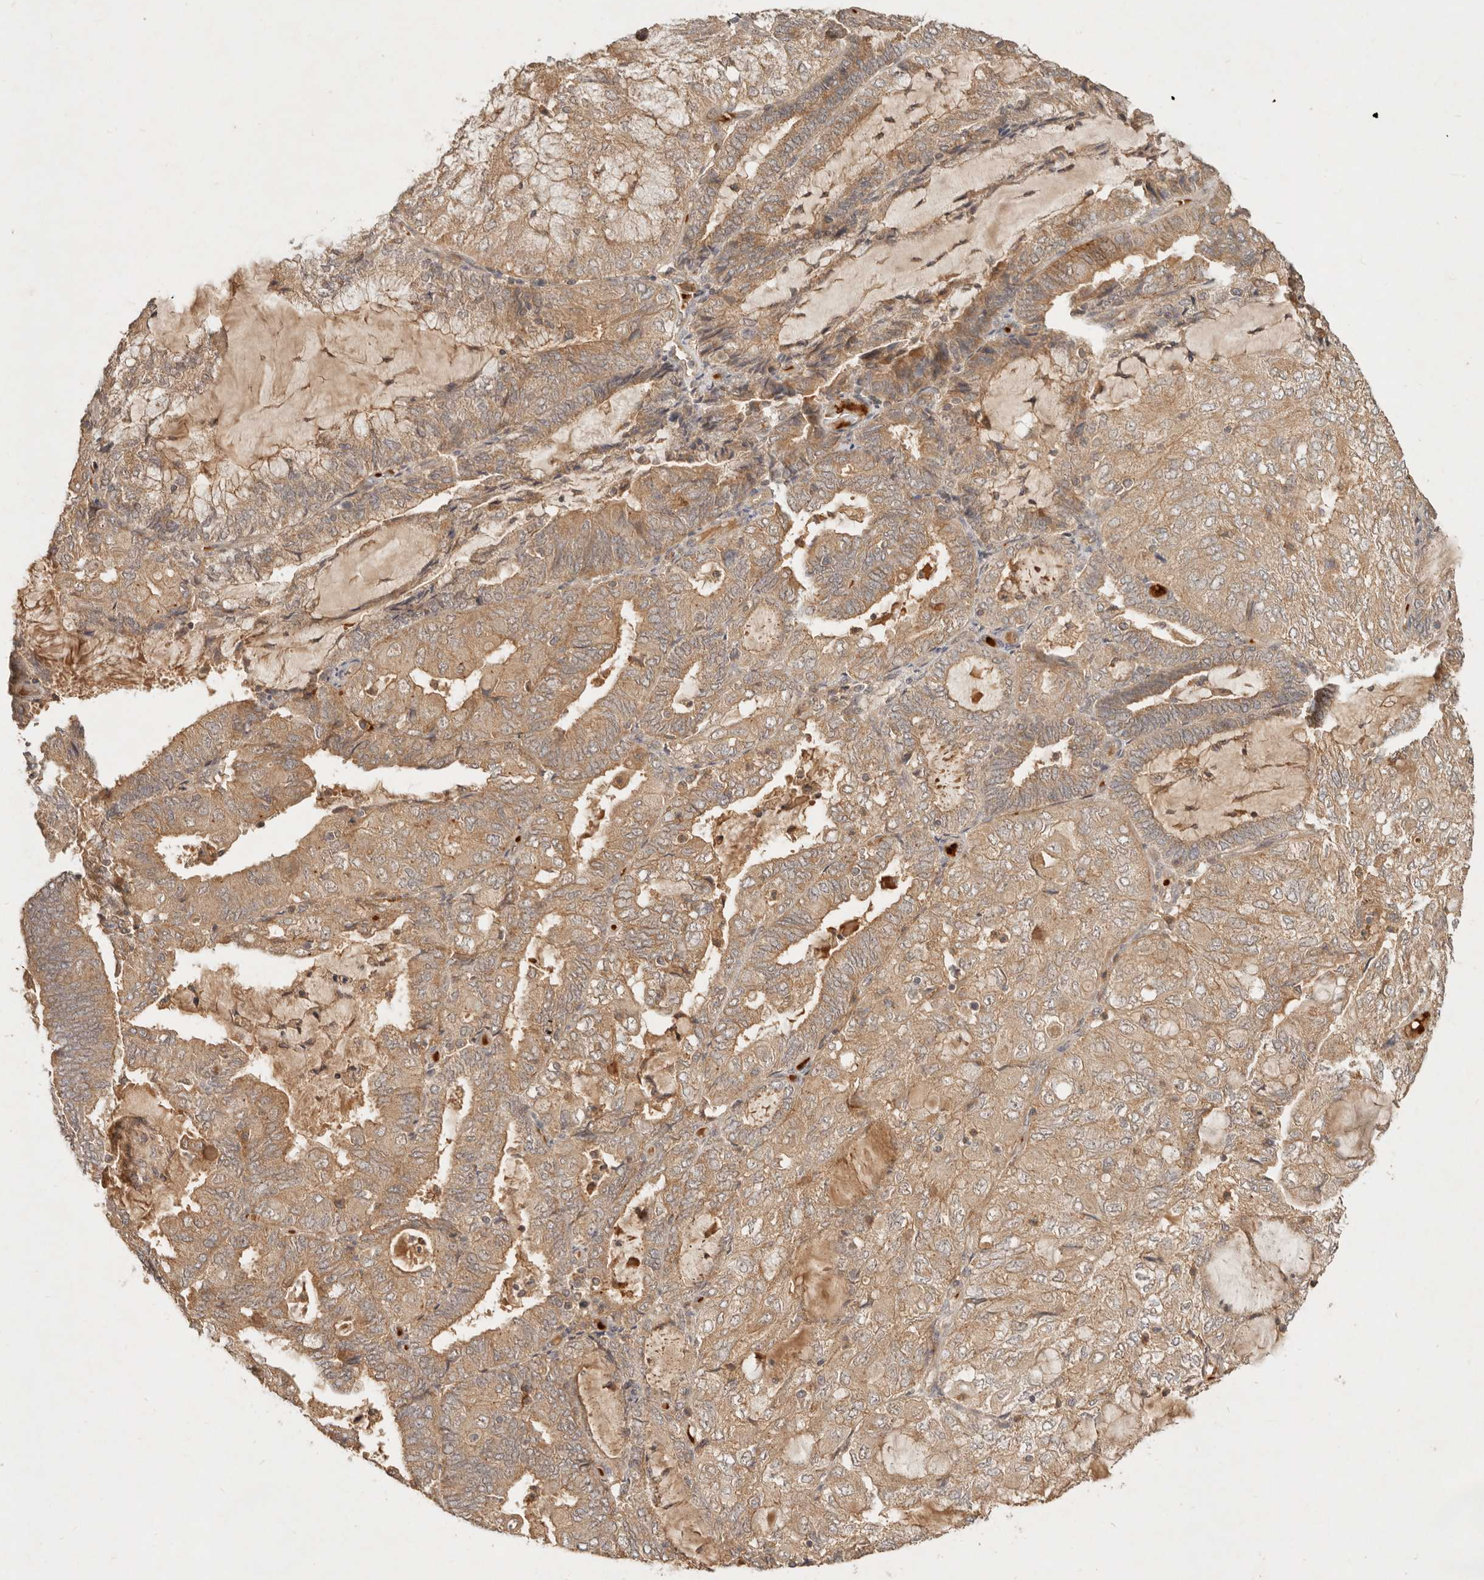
{"staining": {"intensity": "moderate", "quantity": ">75%", "location": "cytoplasmic/membranous"}, "tissue": "endometrial cancer", "cell_type": "Tumor cells", "image_type": "cancer", "snomed": [{"axis": "morphology", "description": "Adenocarcinoma, NOS"}, {"axis": "topography", "description": "Endometrium"}], "caption": "Moderate cytoplasmic/membranous staining is present in about >75% of tumor cells in endometrial cancer (adenocarcinoma).", "gene": "FREM2", "patient": {"sex": "female", "age": 81}}